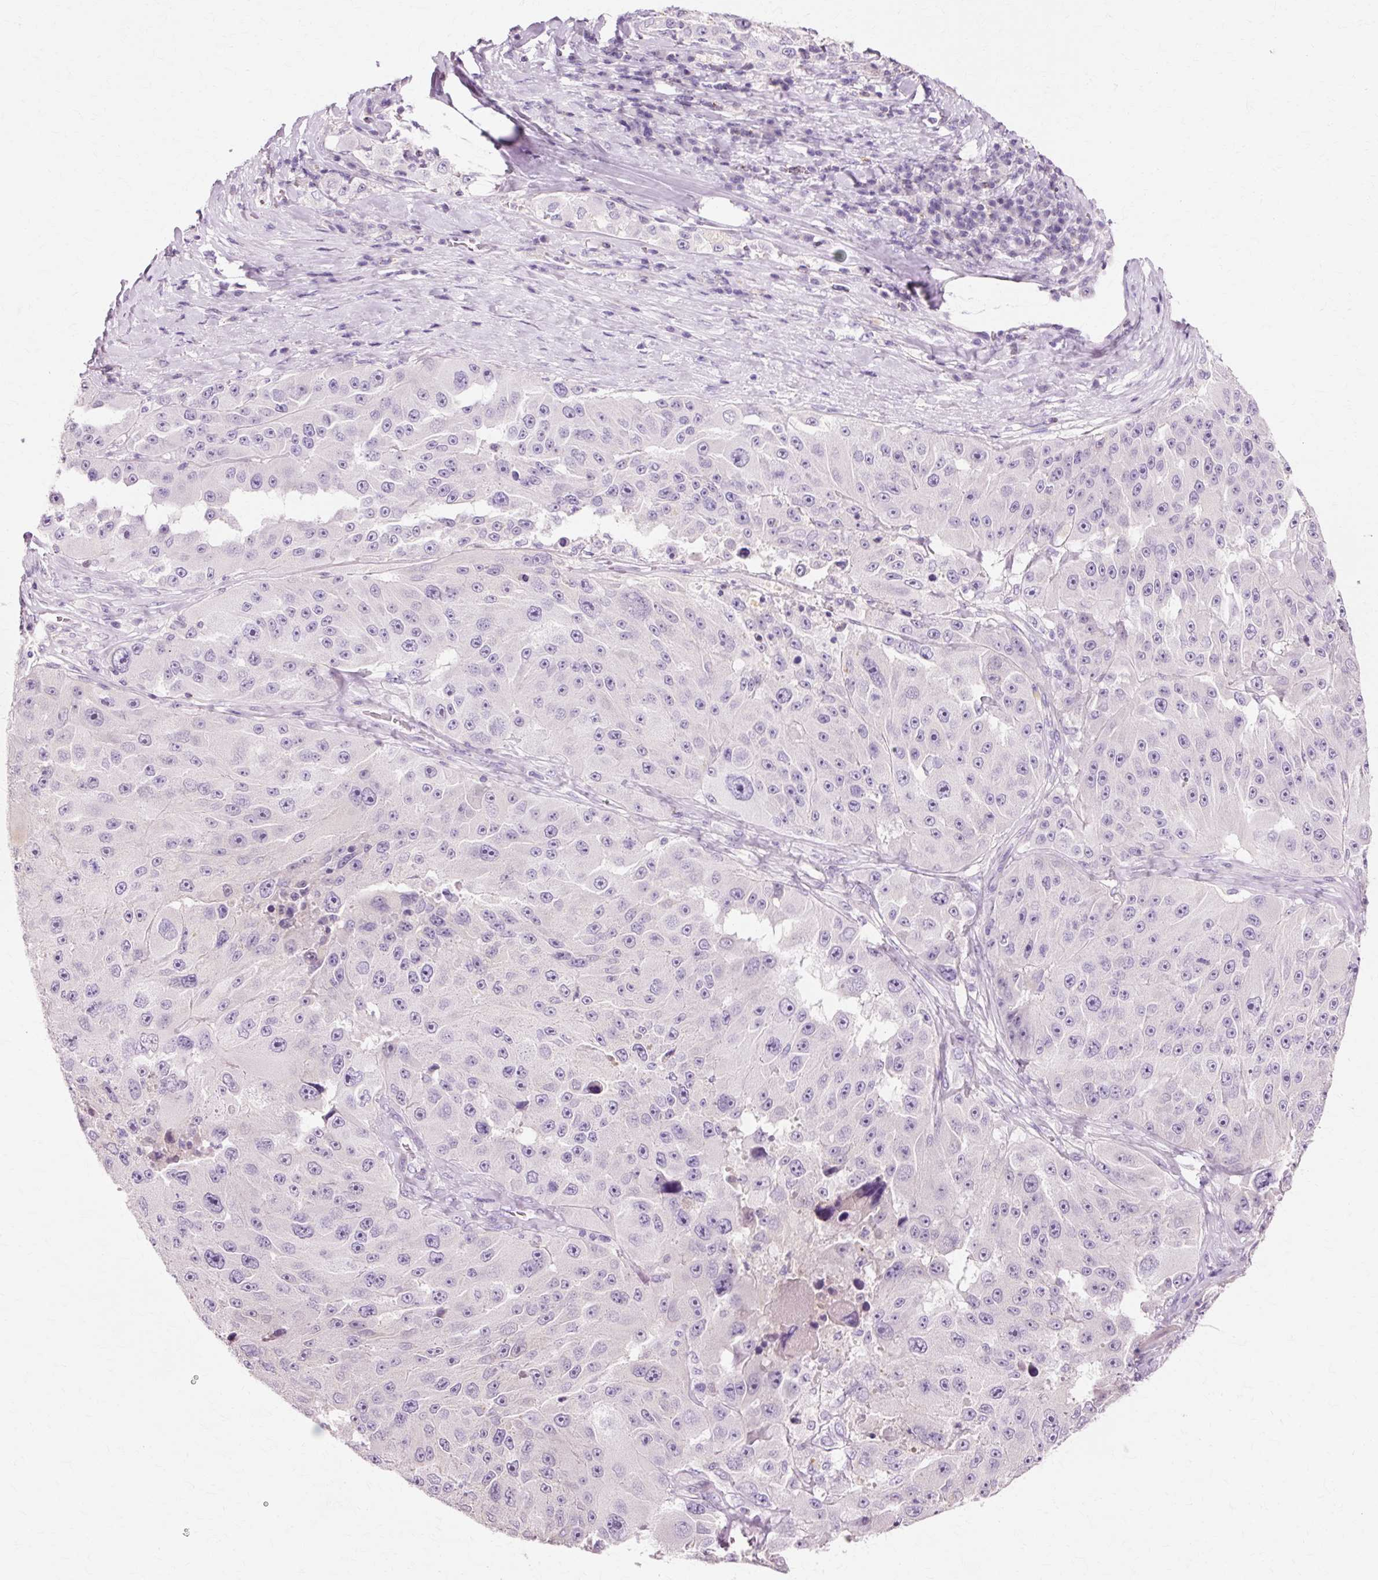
{"staining": {"intensity": "negative", "quantity": "none", "location": "none"}, "tissue": "melanoma", "cell_type": "Tumor cells", "image_type": "cancer", "snomed": [{"axis": "morphology", "description": "Malignant melanoma, Metastatic site"}, {"axis": "topography", "description": "Lymph node"}], "caption": "Tumor cells are negative for protein expression in human malignant melanoma (metastatic site). (Immunohistochemistry (ihc), brightfield microscopy, high magnification).", "gene": "VN1R2", "patient": {"sex": "male", "age": 62}}